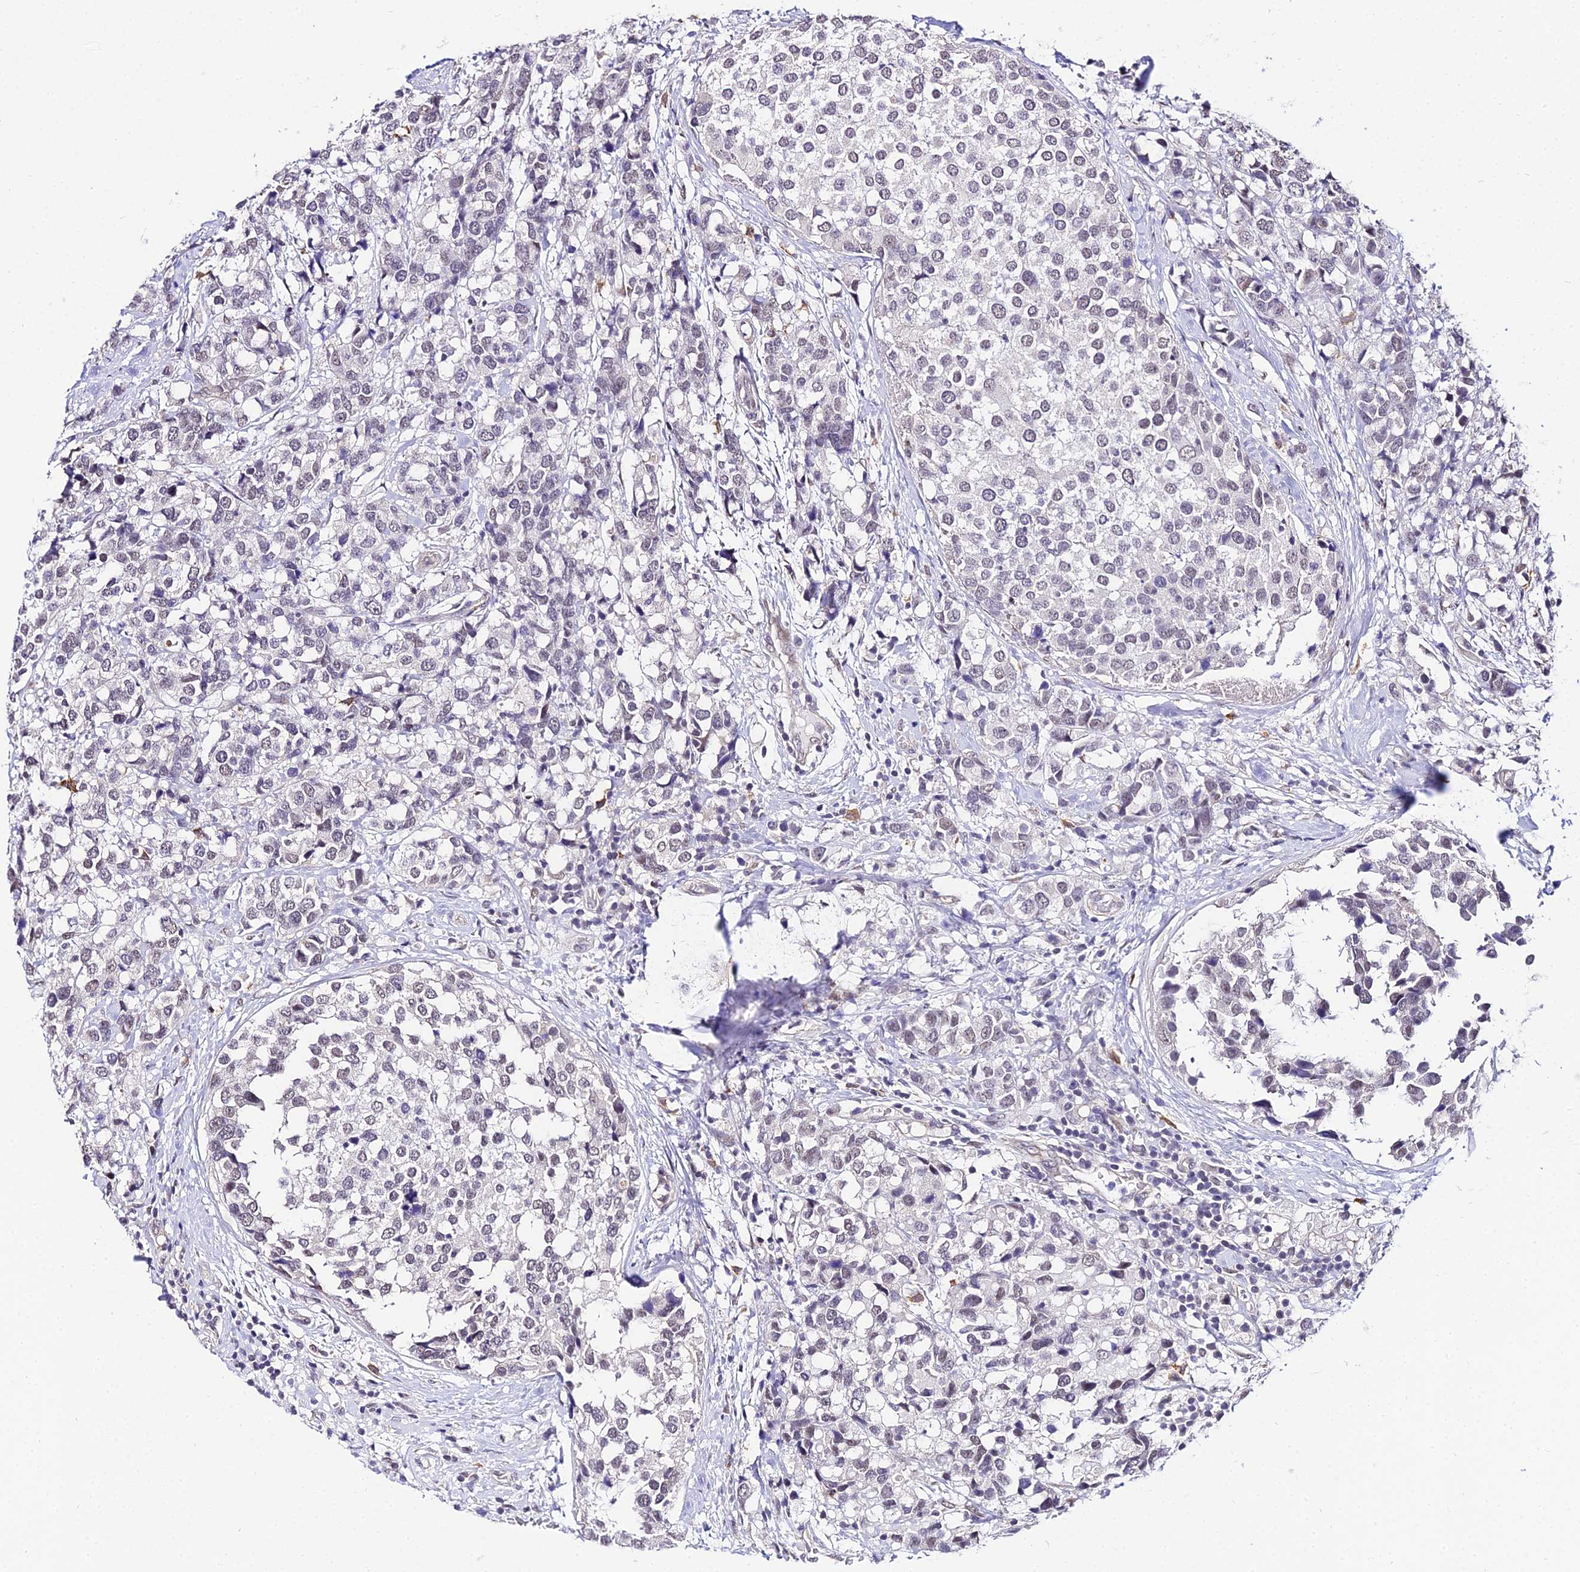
{"staining": {"intensity": "weak", "quantity": "<25%", "location": "nuclear"}, "tissue": "breast cancer", "cell_type": "Tumor cells", "image_type": "cancer", "snomed": [{"axis": "morphology", "description": "Lobular carcinoma"}, {"axis": "topography", "description": "Breast"}], "caption": "This is an IHC image of lobular carcinoma (breast). There is no expression in tumor cells.", "gene": "POLR2I", "patient": {"sex": "female", "age": 59}}